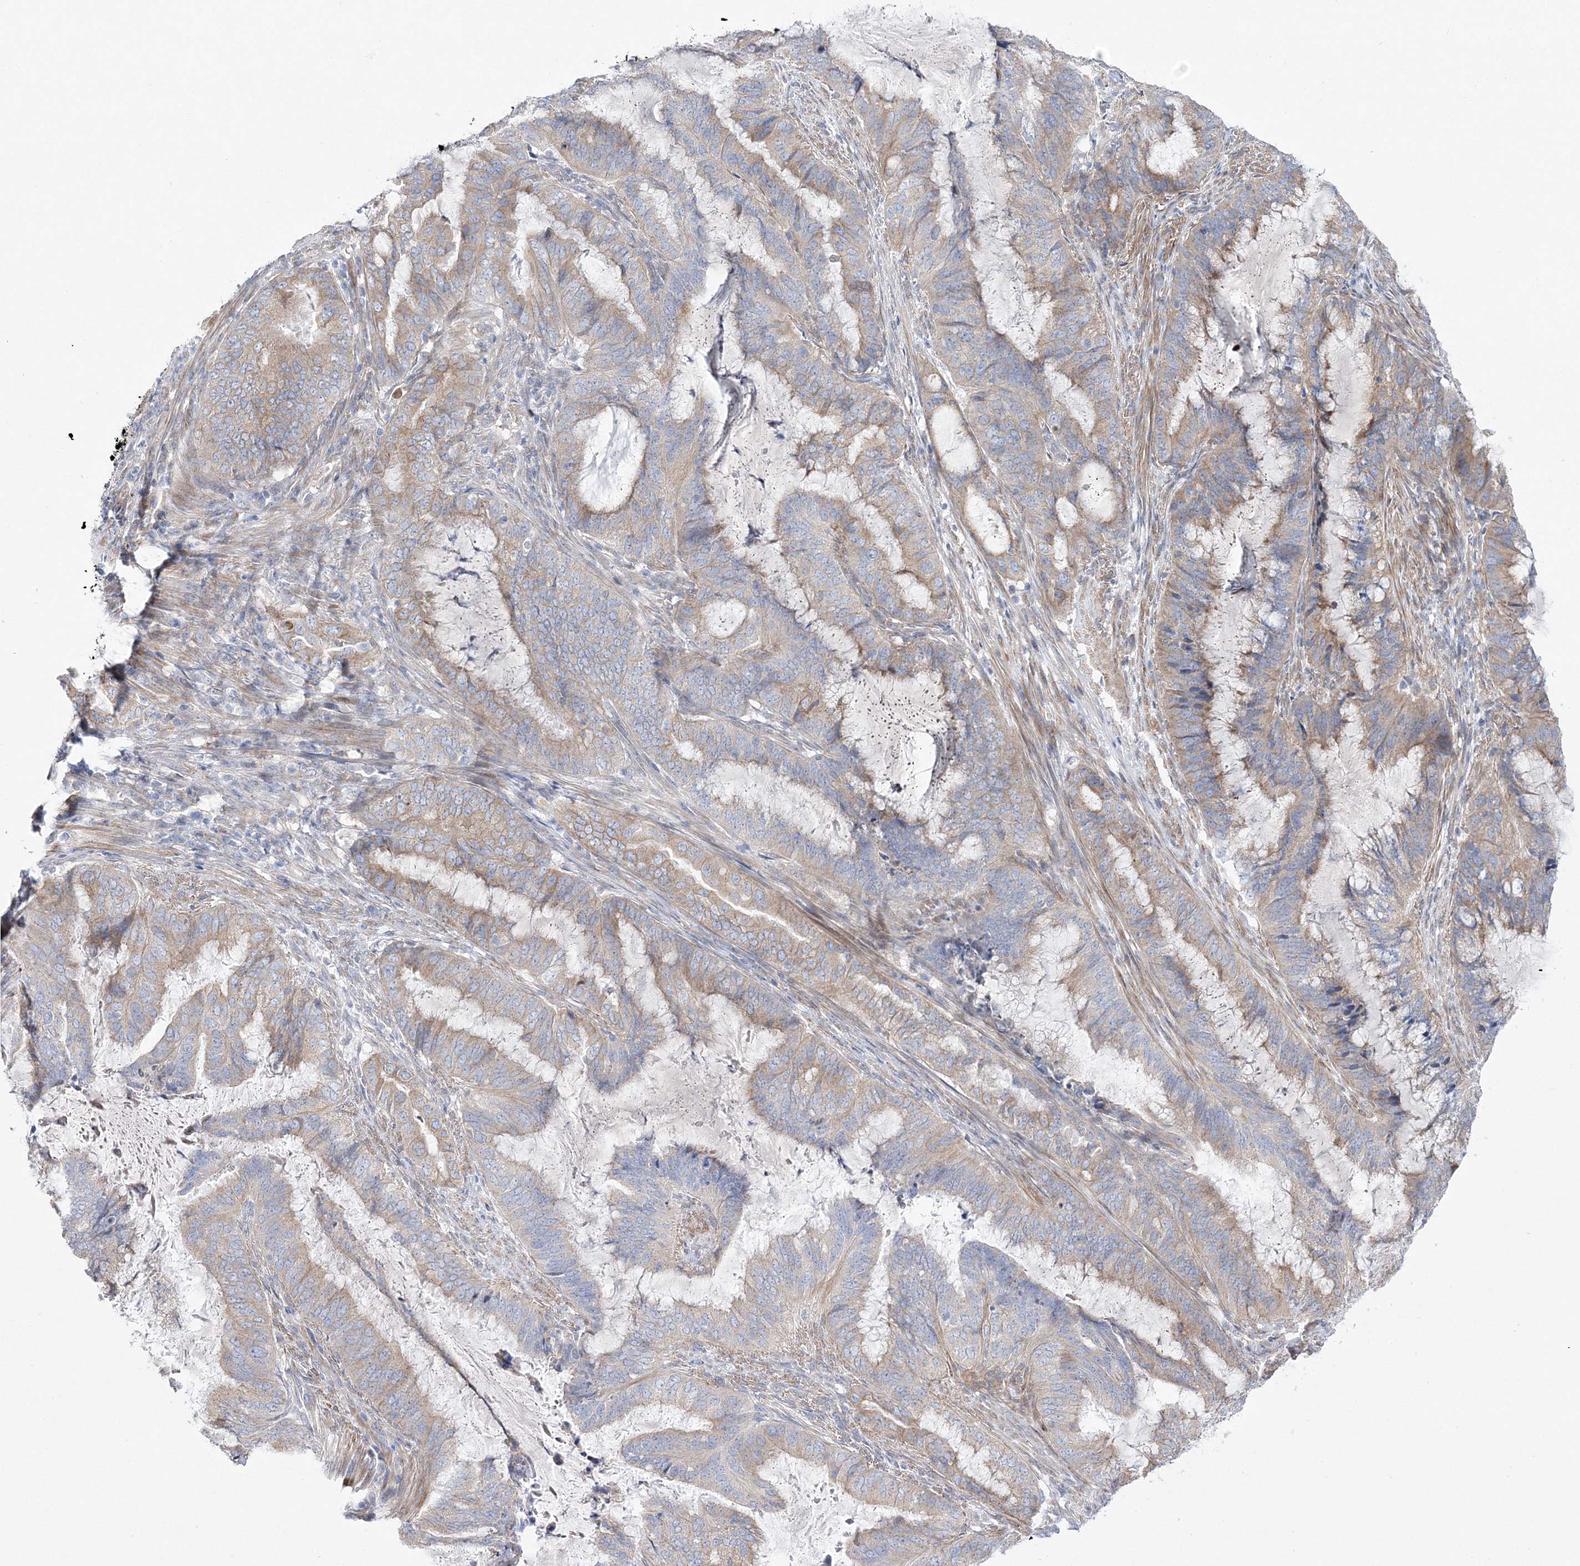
{"staining": {"intensity": "weak", "quantity": "25%-75%", "location": "cytoplasmic/membranous"}, "tissue": "endometrial cancer", "cell_type": "Tumor cells", "image_type": "cancer", "snomed": [{"axis": "morphology", "description": "Adenocarcinoma, NOS"}, {"axis": "topography", "description": "Endometrium"}], "caption": "A brown stain labels weak cytoplasmic/membranous positivity of a protein in human adenocarcinoma (endometrial) tumor cells.", "gene": "ARHGAP32", "patient": {"sex": "female", "age": 51}}